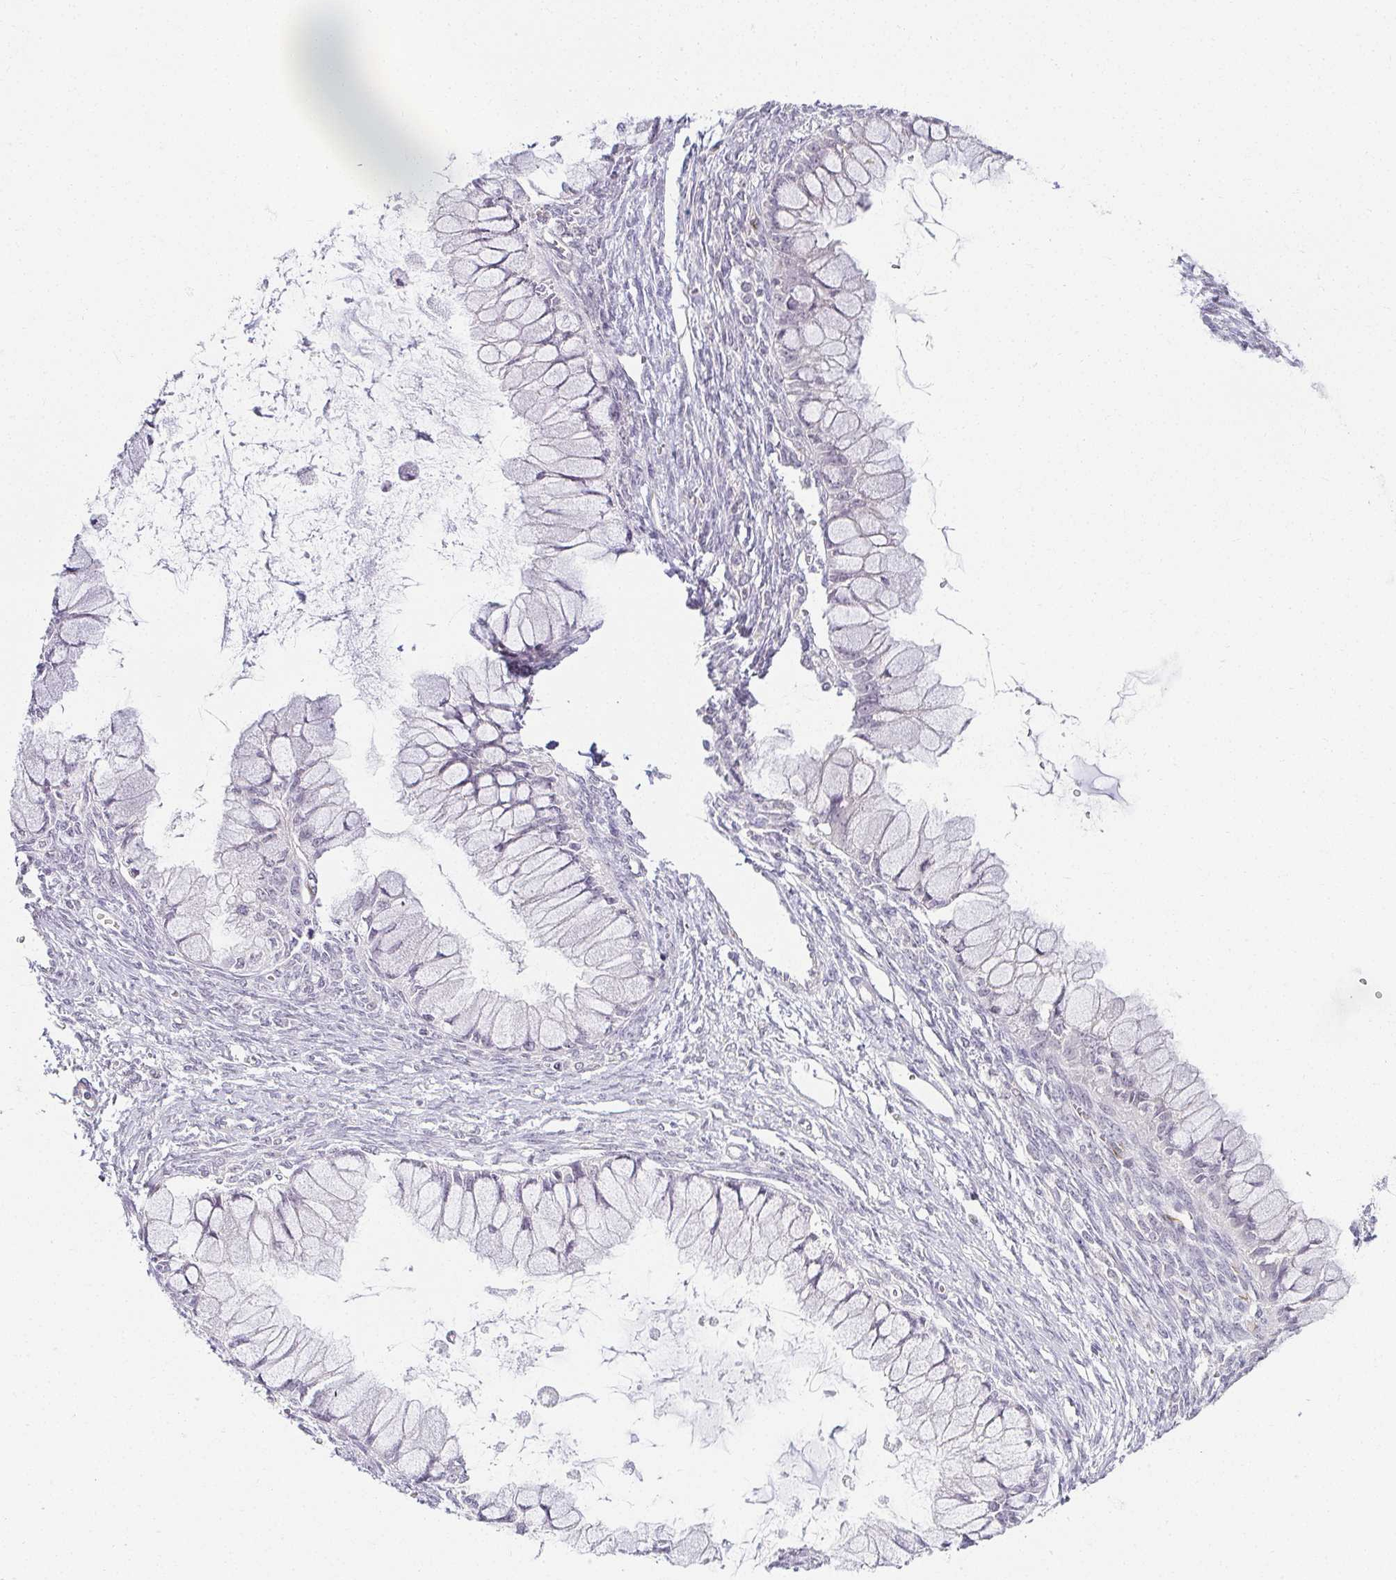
{"staining": {"intensity": "negative", "quantity": "none", "location": "none"}, "tissue": "ovarian cancer", "cell_type": "Tumor cells", "image_type": "cancer", "snomed": [{"axis": "morphology", "description": "Cystadenocarcinoma, mucinous, NOS"}, {"axis": "topography", "description": "Ovary"}], "caption": "High power microscopy photomicrograph of an IHC photomicrograph of ovarian cancer, revealing no significant staining in tumor cells.", "gene": "ACAN", "patient": {"sex": "female", "age": 34}}